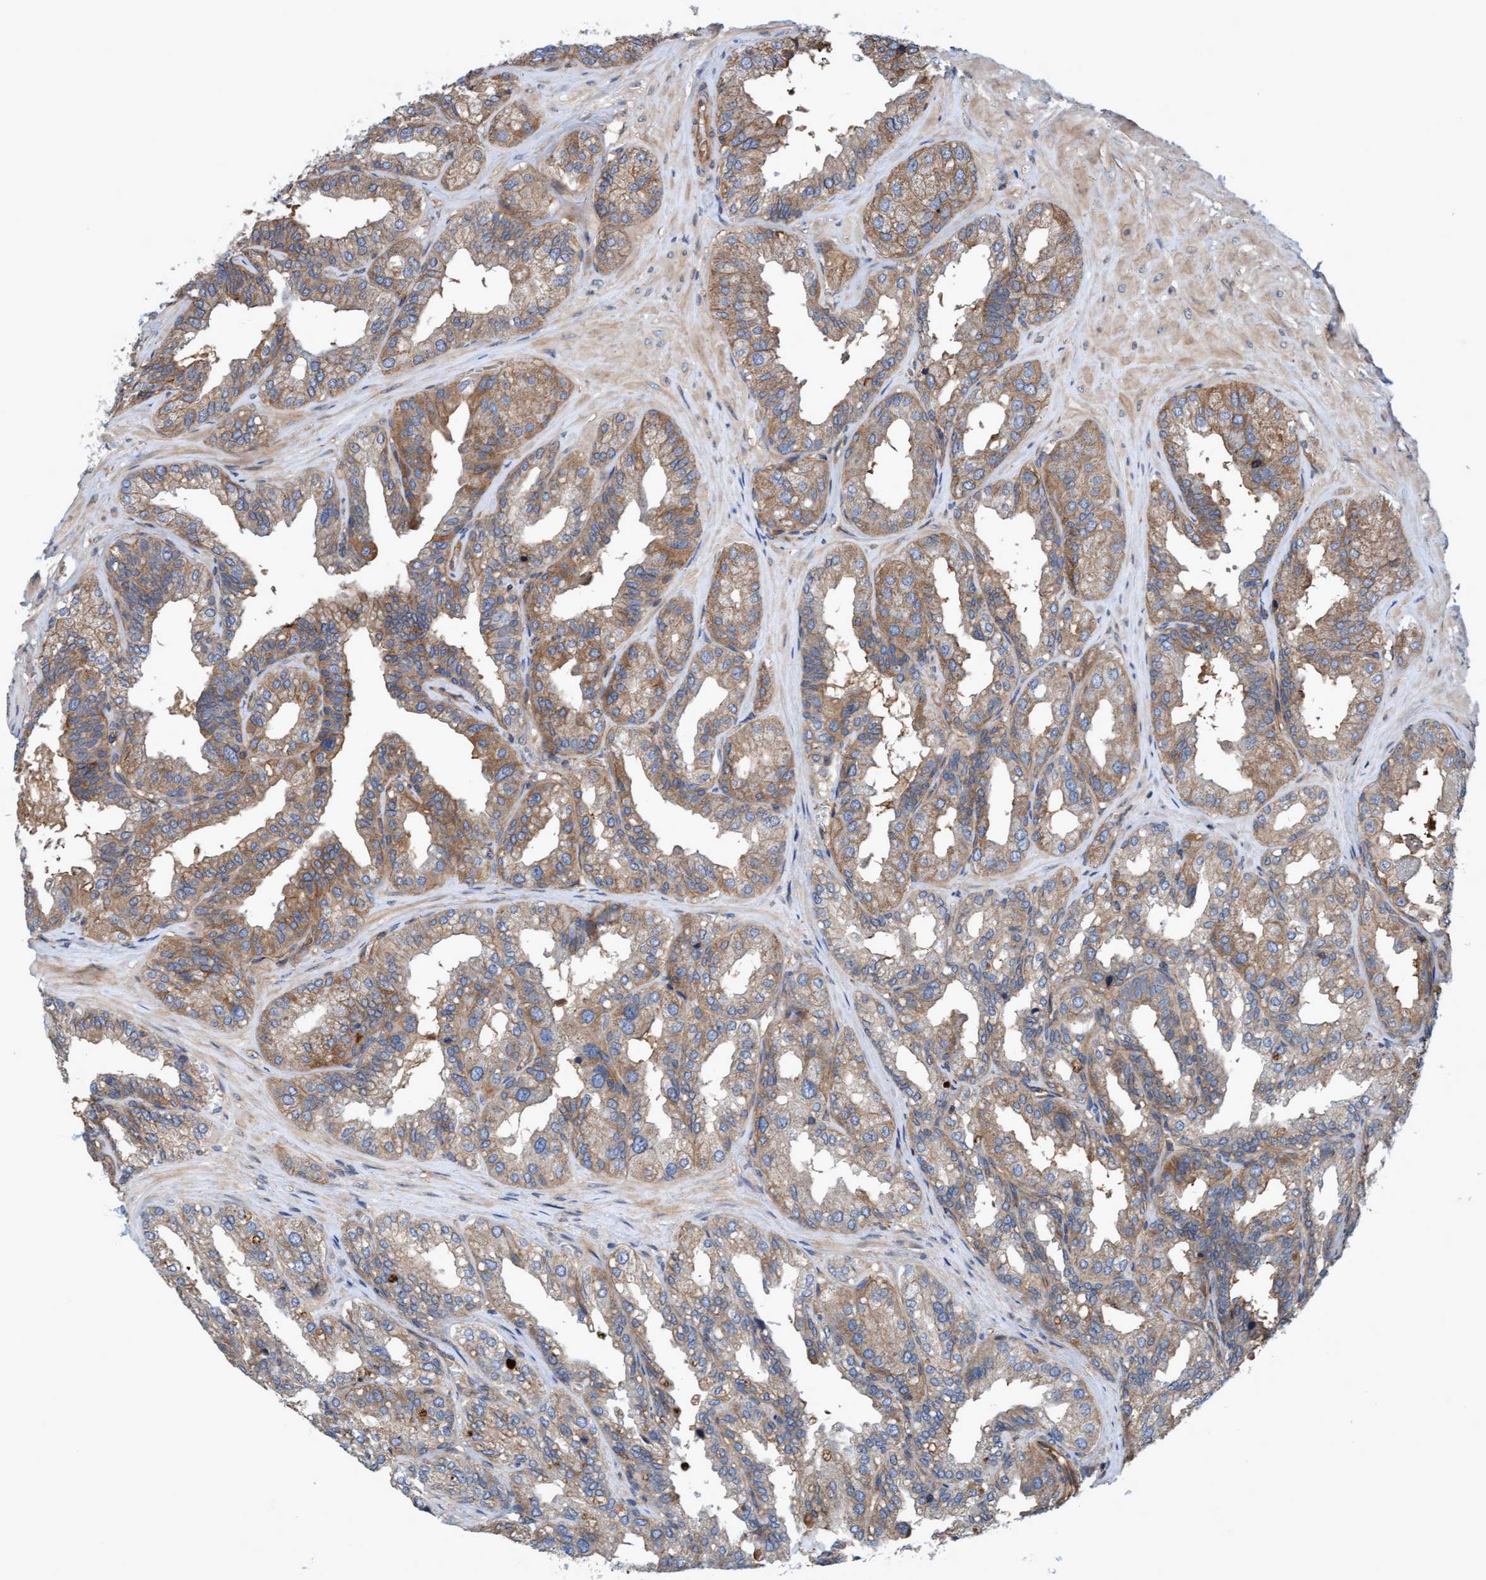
{"staining": {"intensity": "moderate", "quantity": ">75%", "location": "cytoplasmic/membranous"}, "tissue": "seminal vesicle", "cell_type": "Glandular cells", "image_type": "normal", "snomed": [{"axis": "morphology", "description": "Normal tissue, NOS"}, {"axis": "topography", "description": "Prostate"}, {"axis": "topography", "description": "Seminal veicle"}], "caption": "Immunohistochemical staining of benign seminal vesicle demonstrates moderate cytoplasmic/membranous protein expression in approximately >75% of glandular cells.", "gene": "ERAL1", "patient": {"sex": "male", "age": 51}}